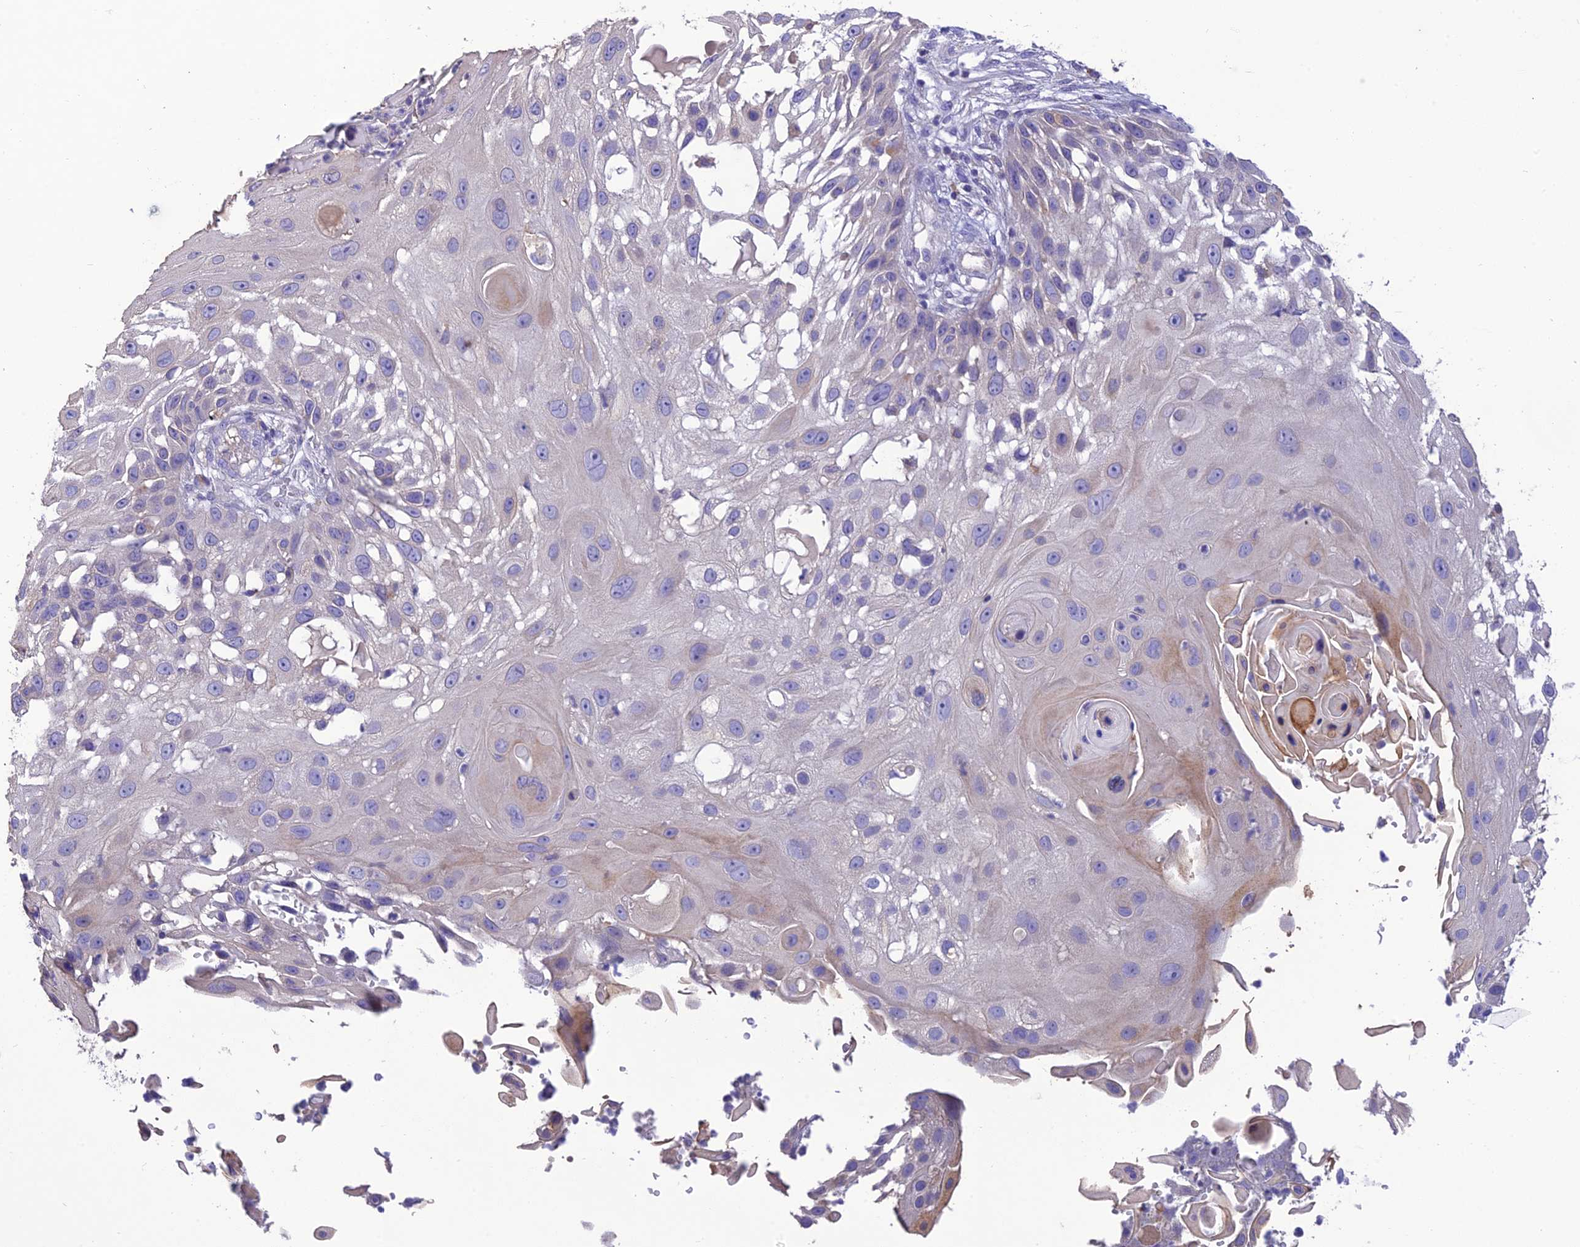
{"staining": {"intensity": "weak", "quantity": "<25%", "location": "cytoplasmic/membranous"}, "tissue": "skin cancer", "cell_type": "Tumor cells", "image_type": "cancer", "snomed": [{"axis": "morphology", "description": "Squamous cell carcinoma, NOS"}, {"axis": "topography", "description": "Skin"}], "caption": "Protein analysis of skin cancer demonstrates no significant expression in tumor cells.", "gene": "SFT2D2", "patient": {"sex": "female", "age": 44}}